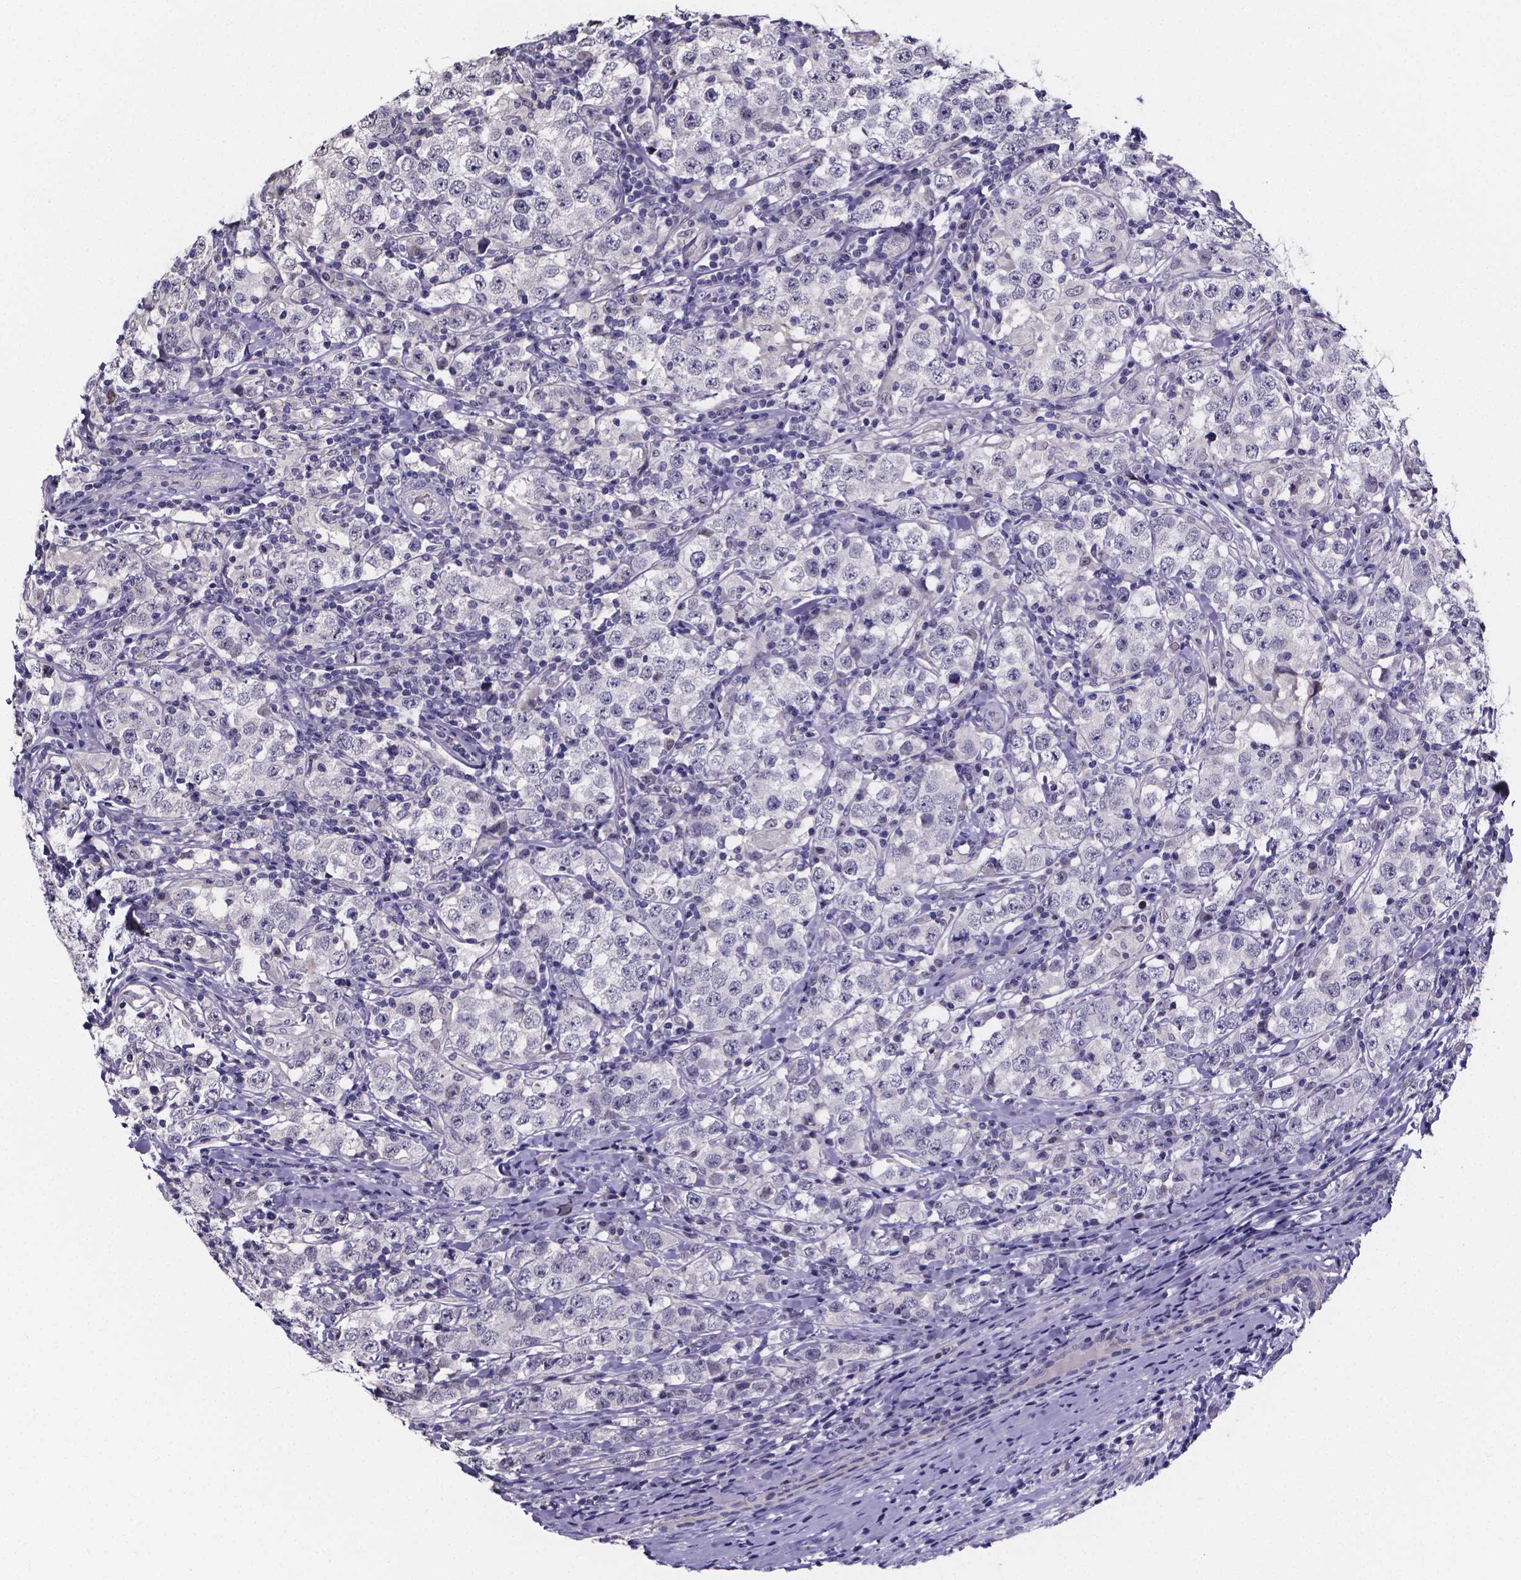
{"staining": {"intensity": "negative", "quantity": "none", "location": "none"}, "tissue": "testis cancer", "cell_type": "Tumor cells", "image_type": "cancer", "snomed": [{"axis": "morphology", "description": "Seminoma, NOS"}, {"axis": "morphology", "description": "Carcinoma, Embryonal, NOS"}, {"axis": "topography", "description": "Testis"}], "caption": "DAB immunohistochemical staining of testis embryonal carcinoma shows no significant staining in tumor cells.", "gene": "IZUMO1", "patient": {"sex": "male", "age": 41}}